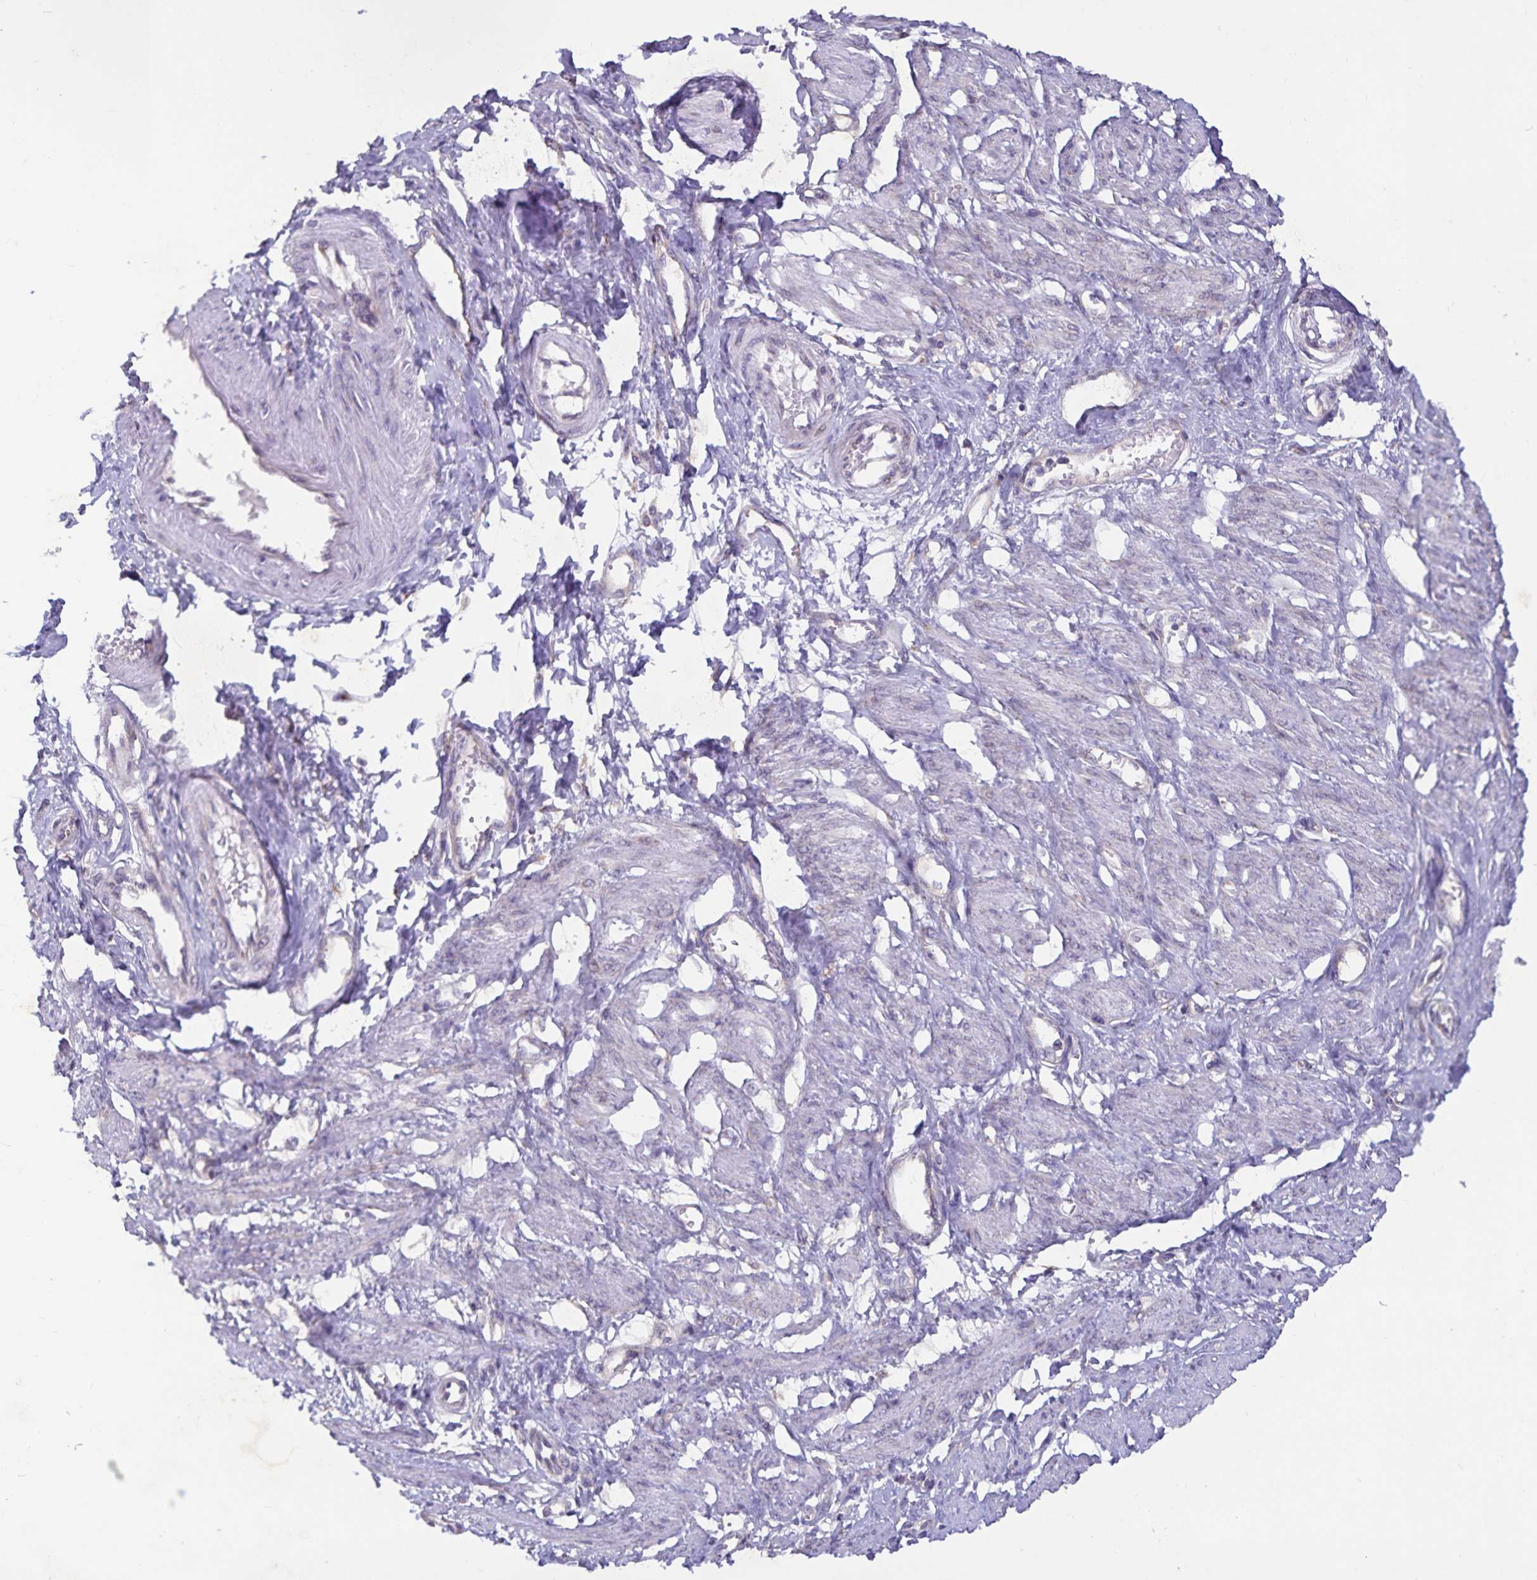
{"staining": {"intensity": "negative", "quantity": "none", "location": "none"}, "tissue": "smooth muscle", "cell_type": "Smooth muscle cells", "image_type": "normal", "snomed": [{"axis": "morphology", "description": "Normal tissue, NOS"}, {"axis": "topography", "description": "Smooth muscle"}, {"axis": "topography", "description": "Uterus"}], "caption": "Immunohistochemistry (IHC) micrograph of normal smooth muscle stained for a protein (brown), which reveals no expression in smooth muscle cells.", "gene": "FAM120A", "patient": {"sex": "female", "age": 39}}